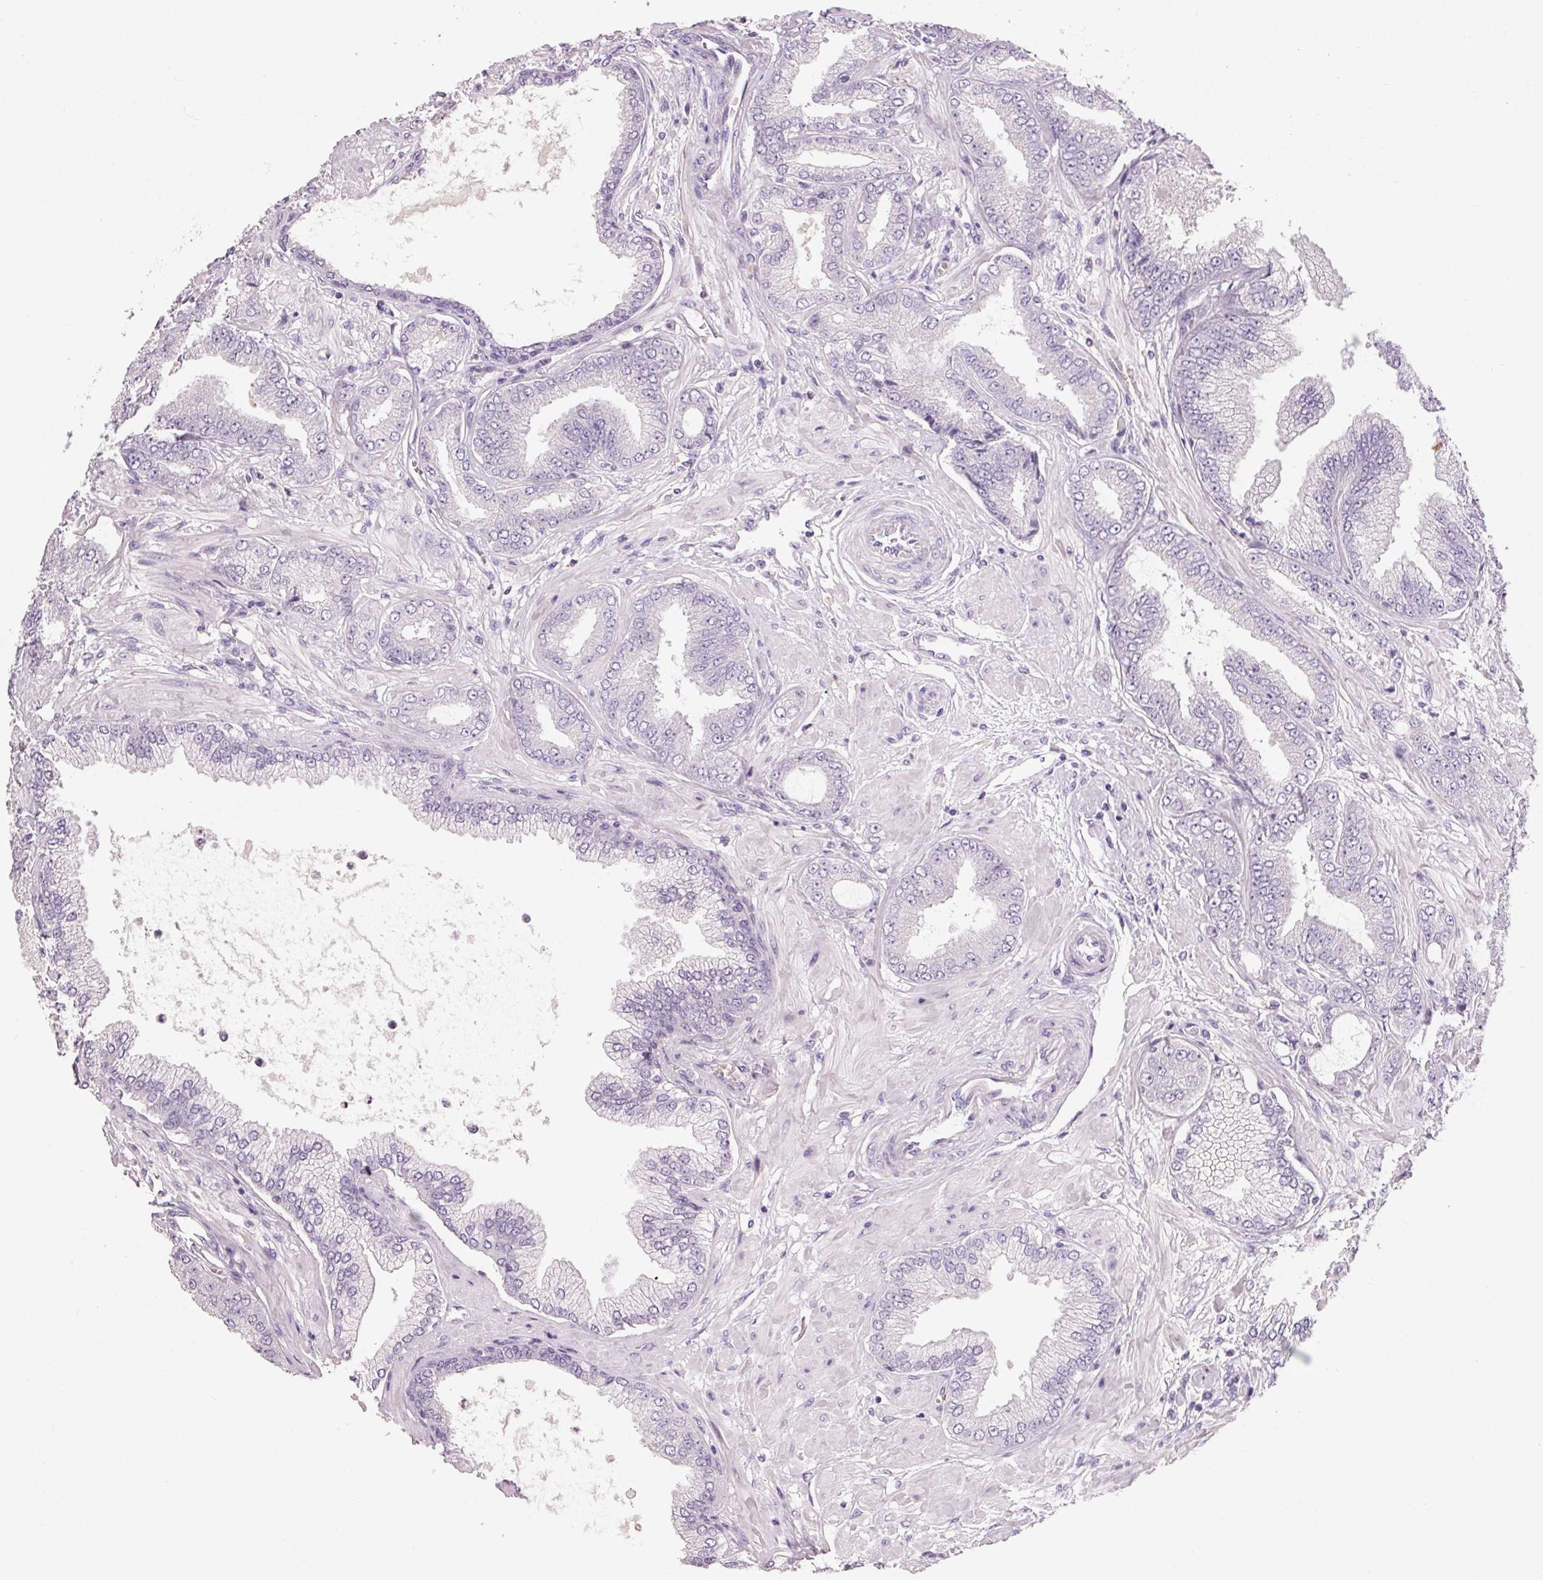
{"staining": {"intensity": "negative", "quantity": "none", "location": "none"}, "tissue": "prostate cancer", "cell_type": "Tumor cells", "image_type": "cancer", "snomed": [{"axis": "morphology", "description": "Adenocarcinoma, Low grade"}, {"axis": "topography", "description": "Prostate"}], "caption": "Tumor cells are negative for brown protein staining in adenocarcinoma (low-grade) (prostate). The staining was performed using DAB to visualize the protein expression in brown, while the nuclei were stained in blue with hematoxylin (Magnification: 20x).", "gene": "HSD17B1", "patient": {"sex": "male", "age": 55}}